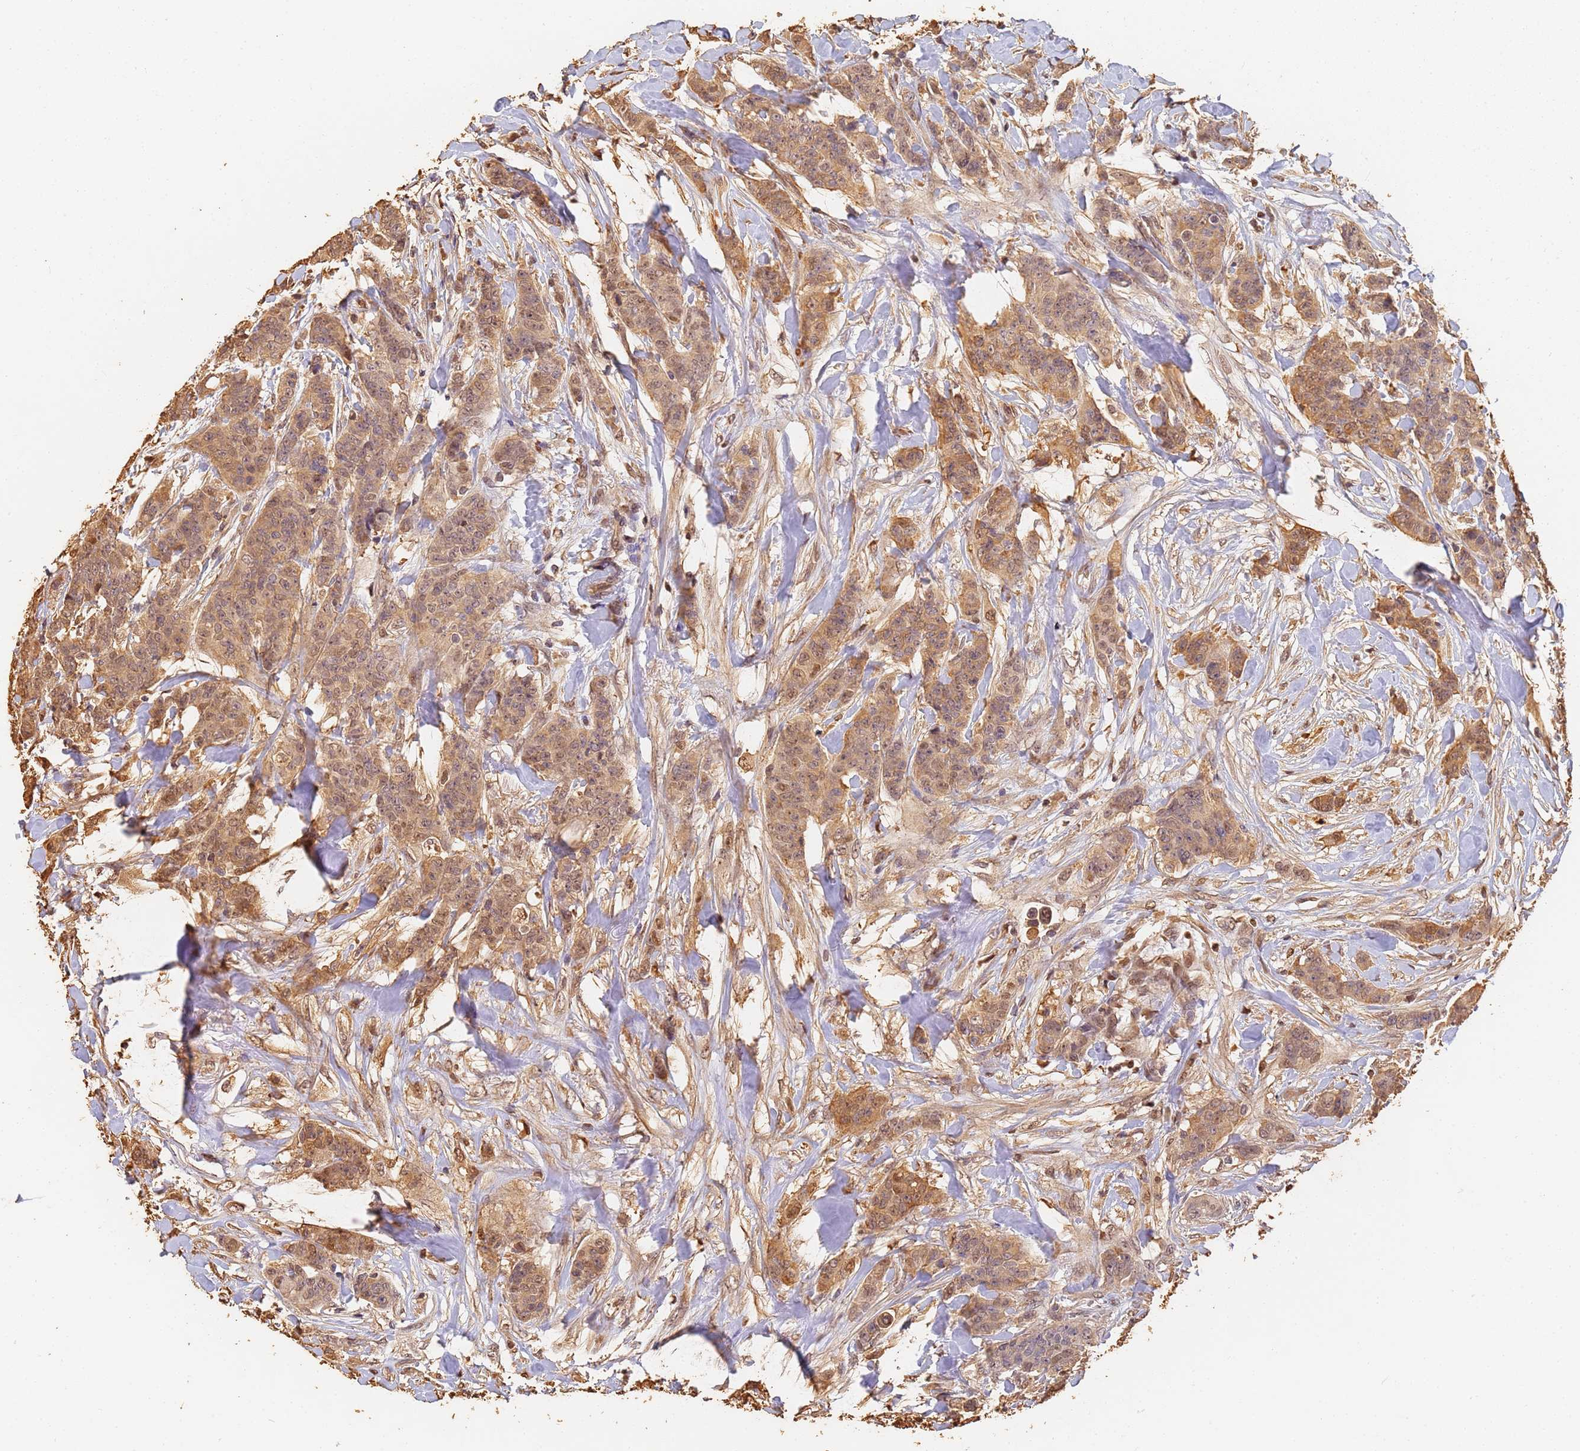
{"staining": {"intensity": "moderate", "quantity": ">75%", "location": "cytoplasmic/membranous,nuclear"}, "tissue": "breast cancer", "cell_type": "Tumor cells", "image_type": "cancer", "snomed": [{"axis": "morphology", "description": "Duct carcinoma"}, {"axis": "topography", "description": "Breast"}], "caption": "Immunohistochemistry histopathology image of neoplastic tissue: human invasive ductal carcinoma (breast) stained using IHC shows medium levels of moderate protein expression localized specifically in the cytoplasmic/membranous and nuclear of tumor cells, appearing as a cytoplasmic/membranous and nuclear brown color.", "gene": "JAK2", "patient": {"sex": "female", "age": 40}}